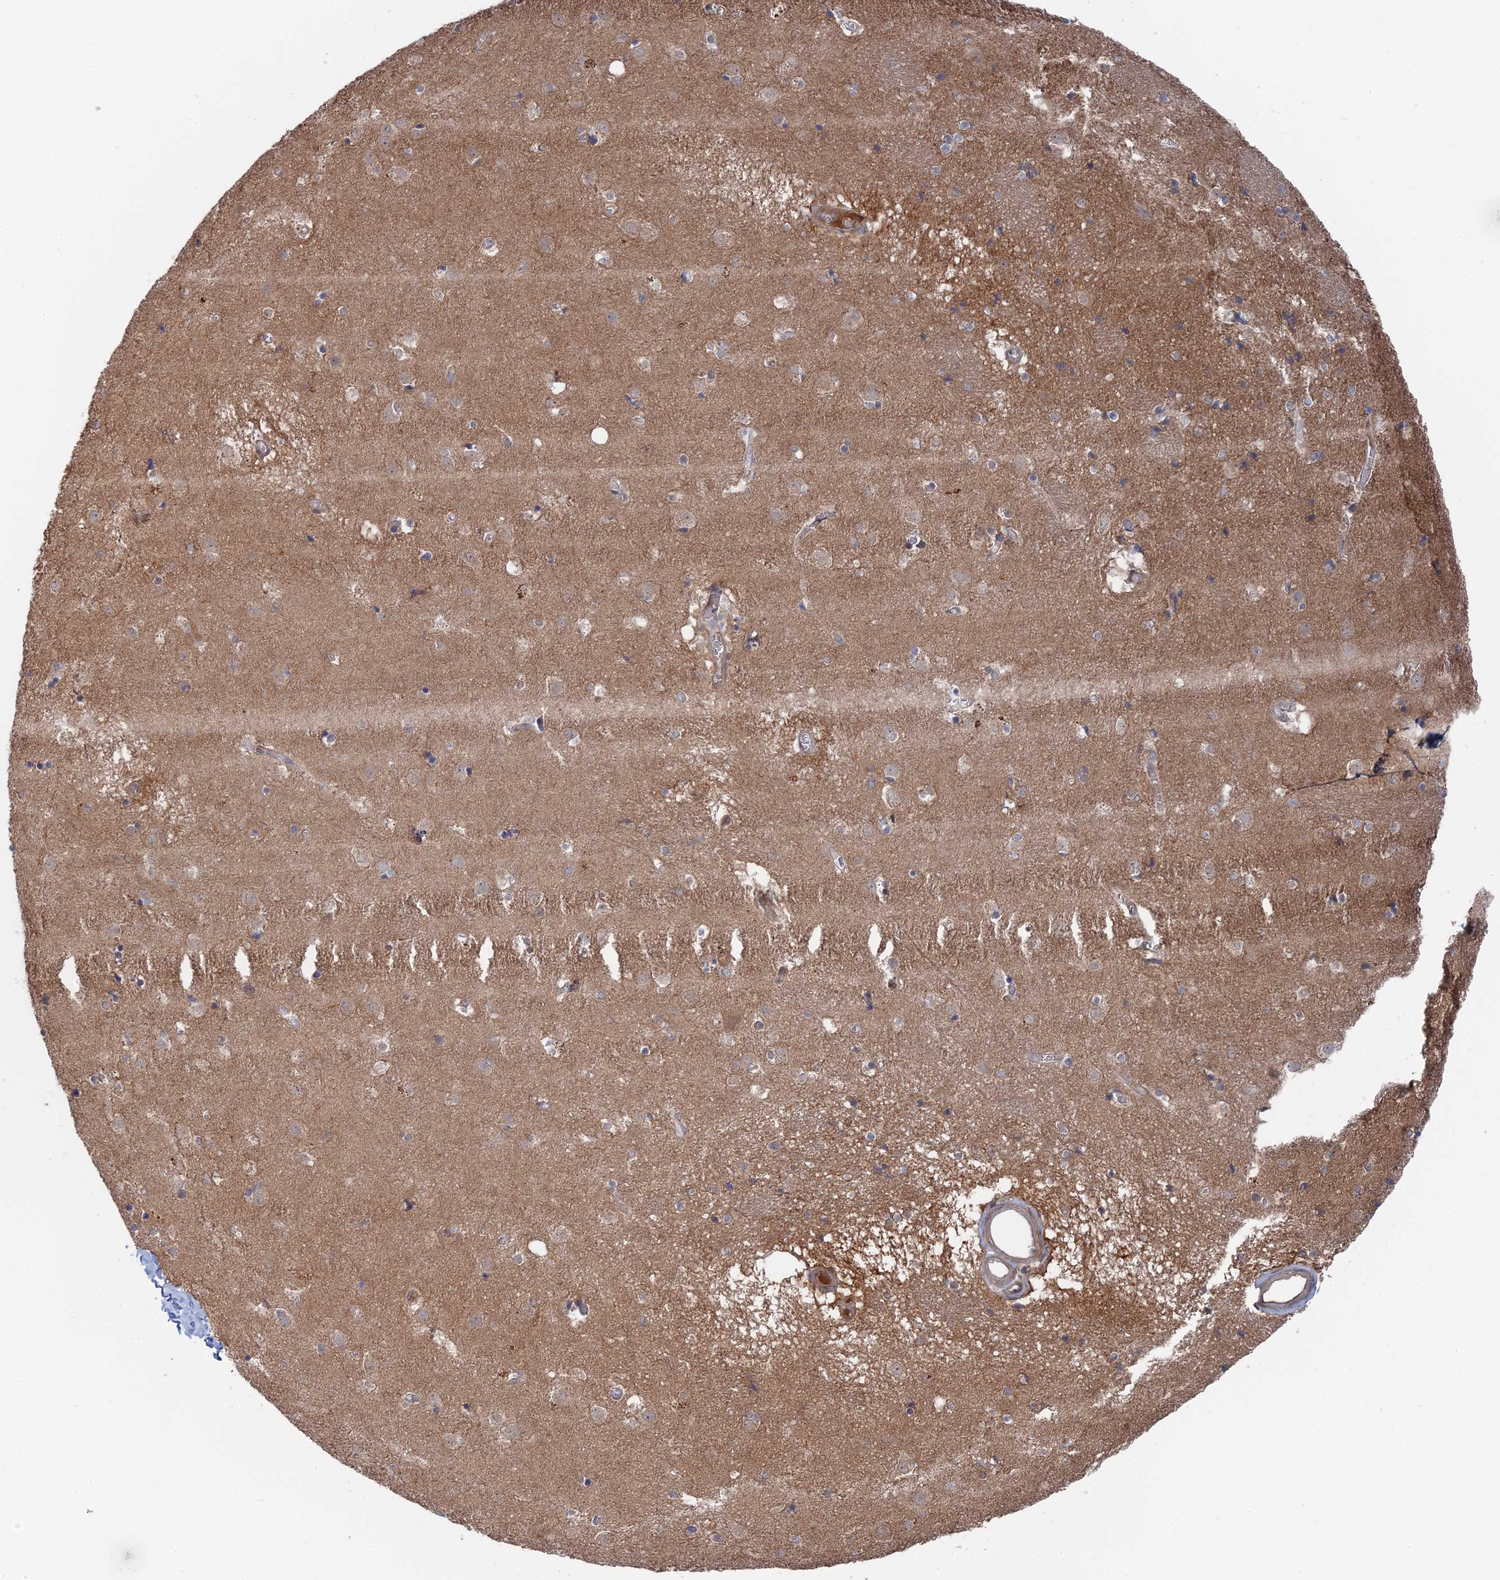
{"staining": {"intensity": "negative", "quantity": "none", "location": "none"}, "tissue": "caudate", "cell_type": "Glial cells", "image_type": "normal", "snomed": [{"axis": "morphology", "description": "Normal tissue, NOS"}, {"axis": "topography", "description": "Lateral ventricle wall"}], "caption": "A micrograph of human caudate is negative for staining in glial cells. (DAB (3,3'-diaminobenzidine) IHC with hematoxylin counter stain).", "gene": "IRGQ", "patient": {"sex": "male", "age": 70}}